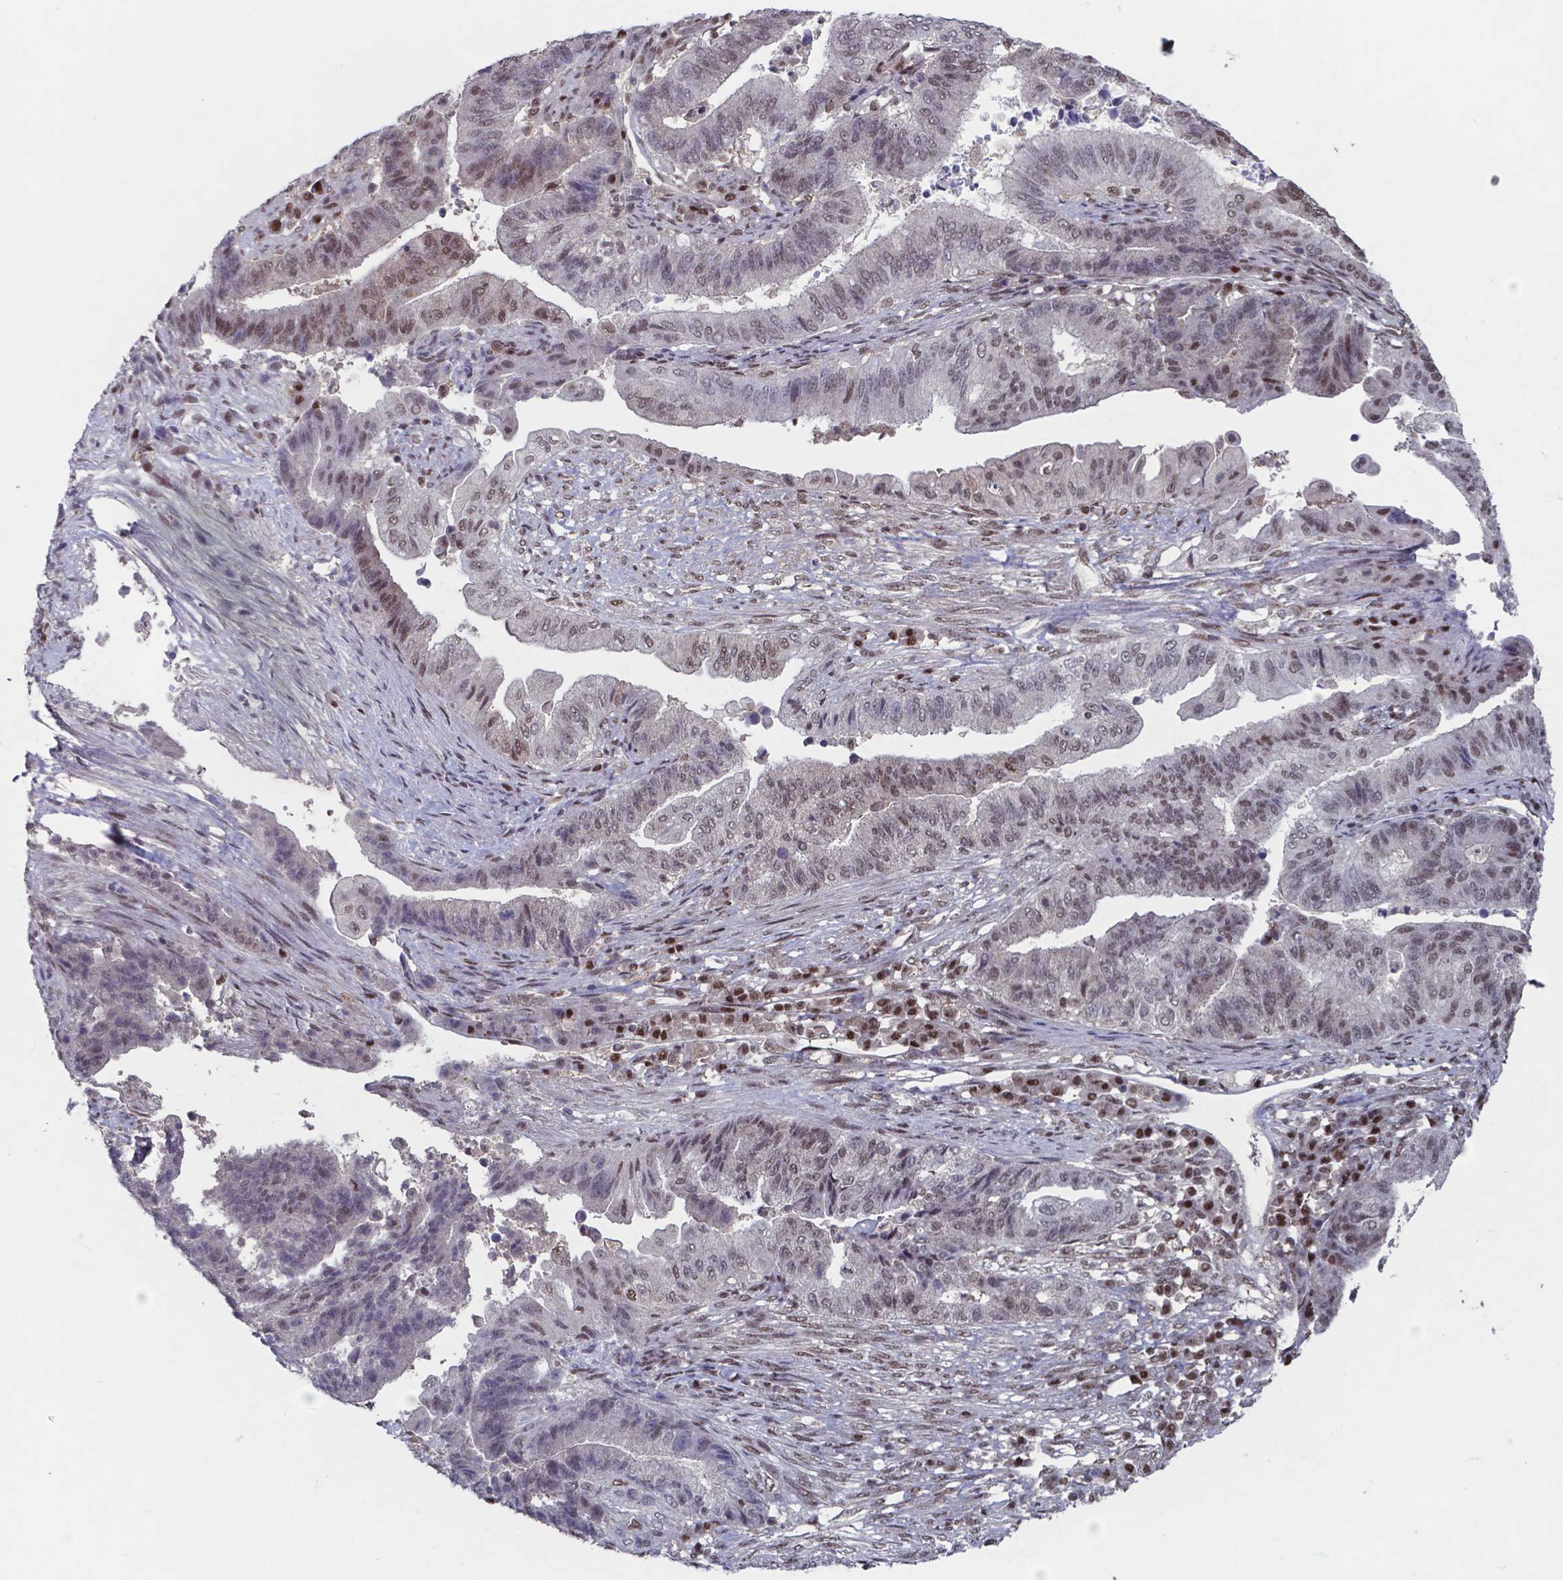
{"staining": {"intensity": "moderate", "quantity": "<25%", "location": "nuclear"}, "tissue": "endometrial cancer", "cell_type": "Tumor cells", "image_type": "cancer", "snomed": [{"axis": "morphology", "description": "Adenocarcinoma, NOS"}, {"axis": "topography", "description": "Uterus"}, {"axis": "topography", "description": "Endometrium"}], "caption": "A micrograph of endometrial cancer stained for a protein demonstrates moderate nuclear brown staining in tumor cells.", "gene": "UBA1", "patient": {"sex": "female", "age": 54}}